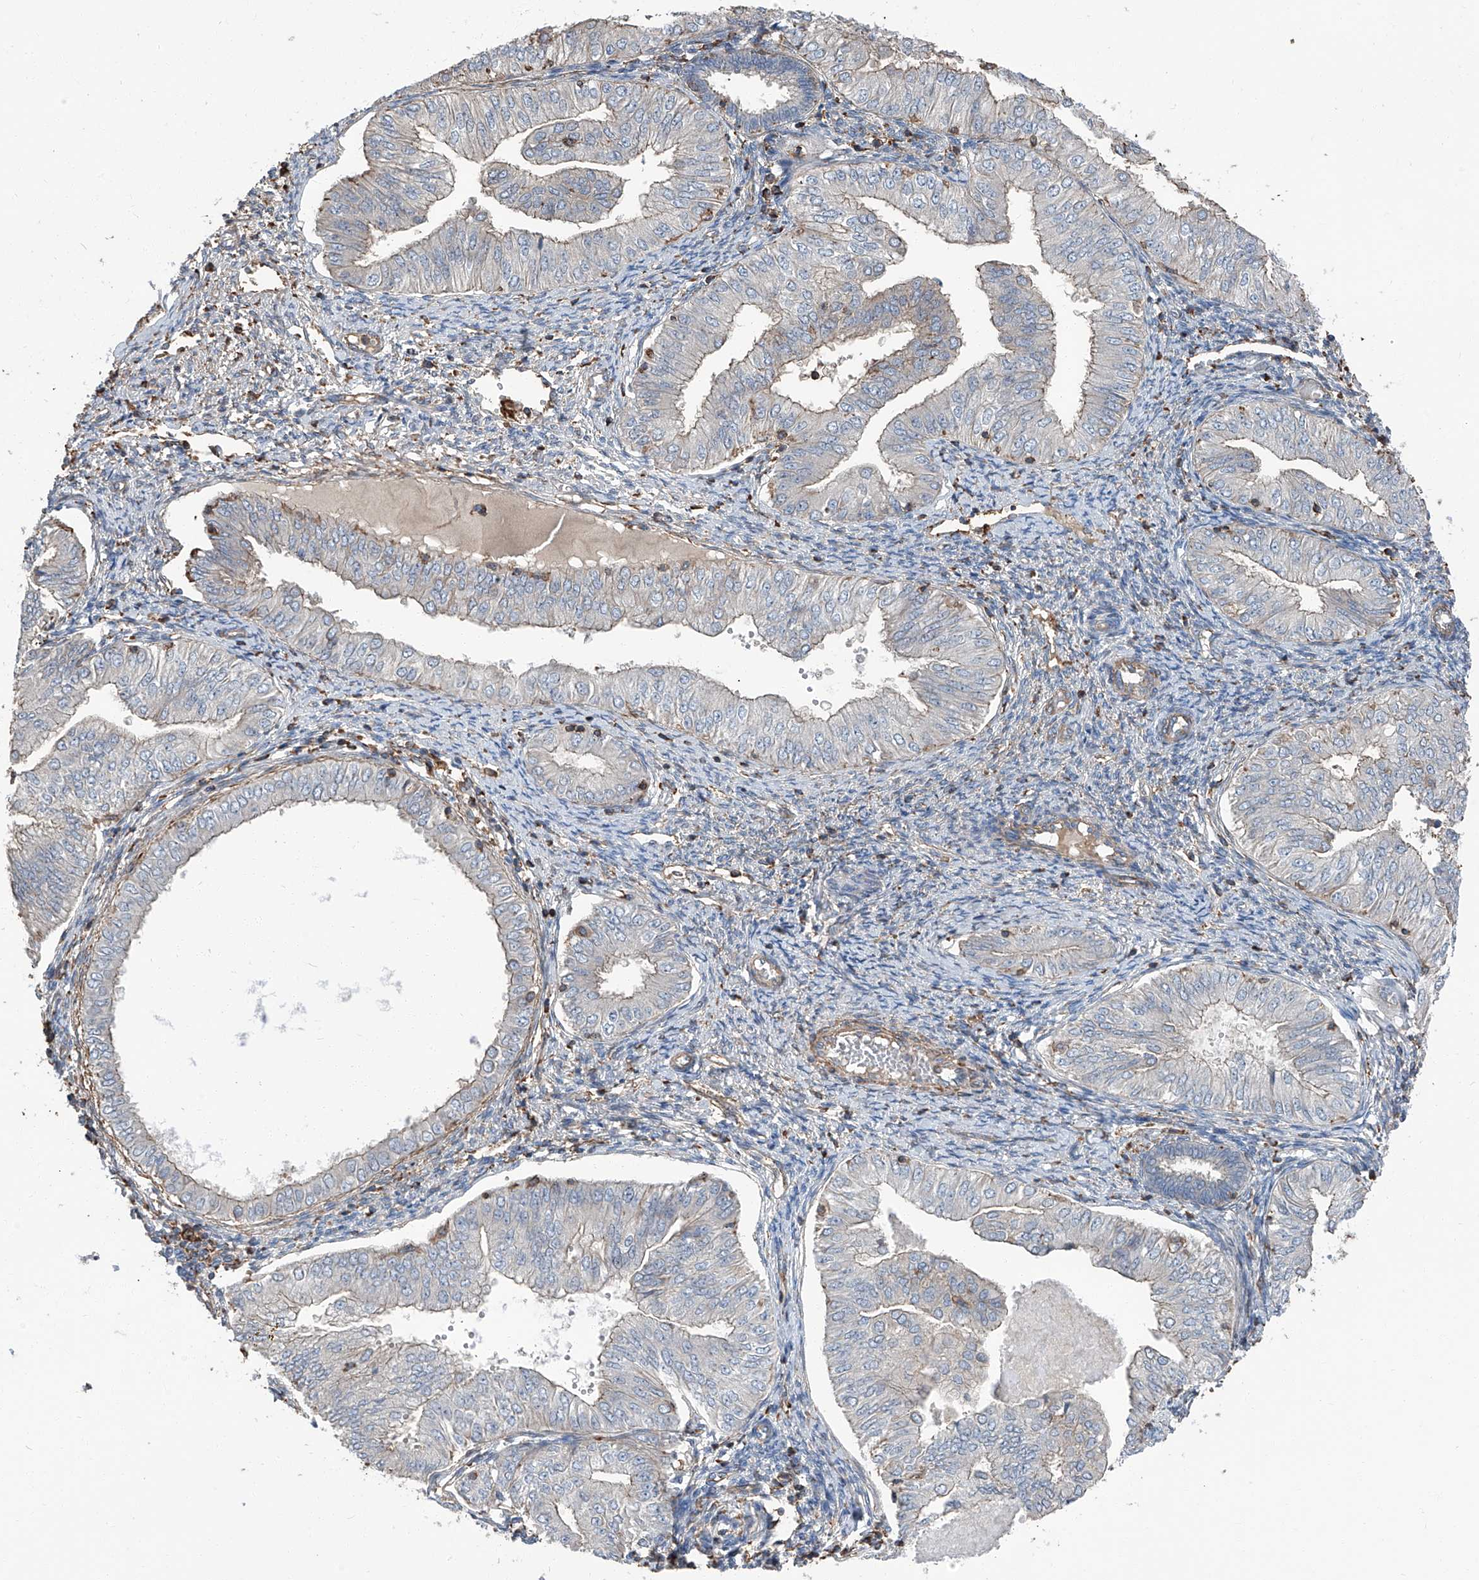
{"staining": {"intensity": "negative", "quantity": "none", "location": "none"}, "tissue": "endometrial cancer", "cell_type": "Tumor cells", "image_type": "cancer", "snomed": [{"axis": "morphology", "description": "Normal tissue, NOS"}, {"axis": "morphology", "description": "Adenocarcinoma, NOS"}, {"axis": "topography", "description": "Endometrium"}], "caption": "This is an IHC photomicrograph of human endometrial adenocarcinoma. There is no staining in tumor cells.", "gene": "PIEZO2", "patient": {"sex": "female", "age": 53}}